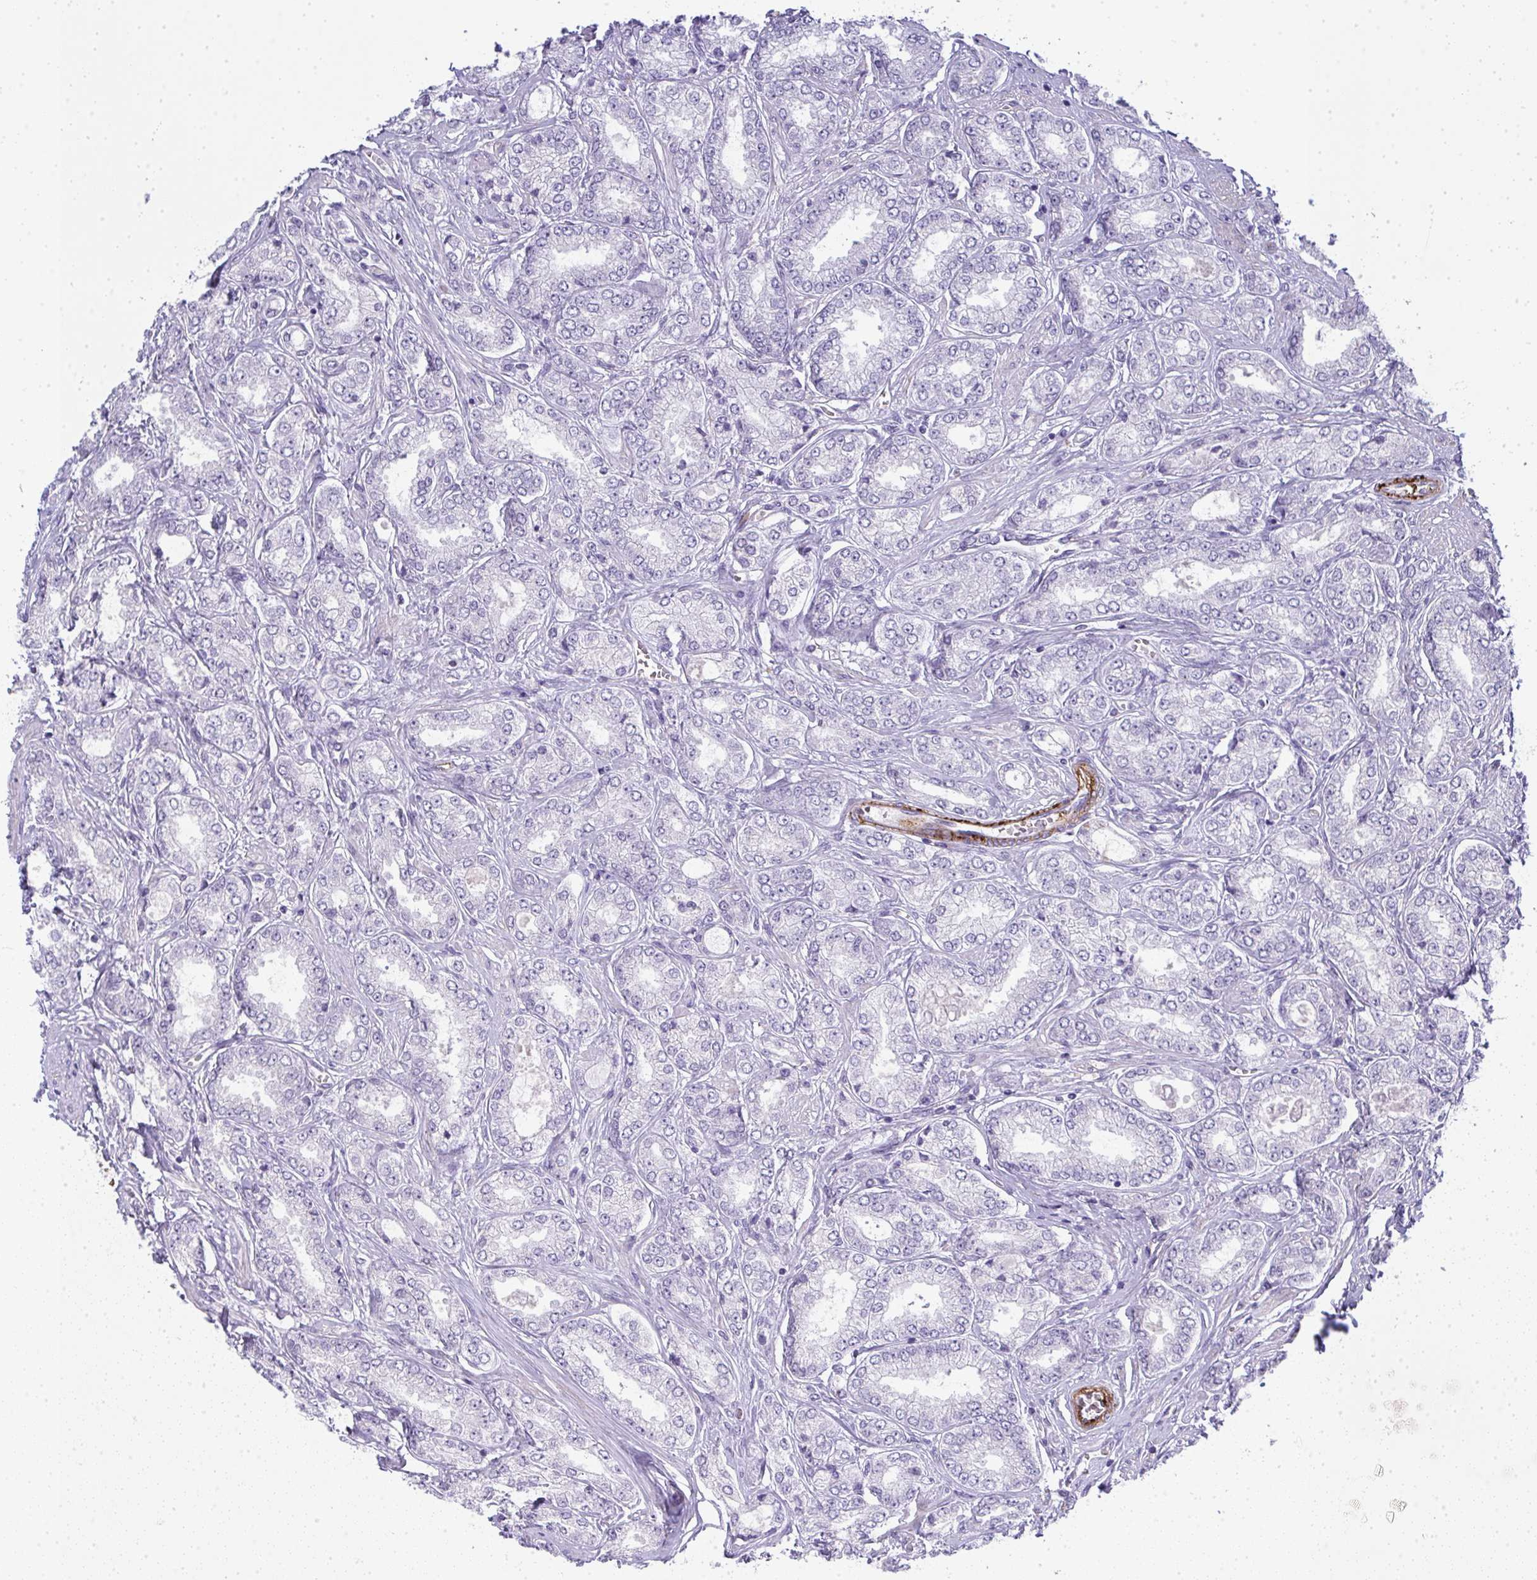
{"staining": {"intensity": "negative", "quantity": "none", "location": "none"}, "tissue": "prostate cancer", "cell_type": "Tumor cells", "image_type": "cancer", "snomed": [{"axis": "morphology", "description": "Adenocarcinoma, High grade"}, {"axis": "topography", "description": "Prostate"}], "caption": "DAB (3,3'-diaminobenzidine) immunohistochemical staining of prostate cancer reveals no significant staining in tumor cells.", "gene": "UBE2S", "patient": {"sex": "male", "age": 68}}